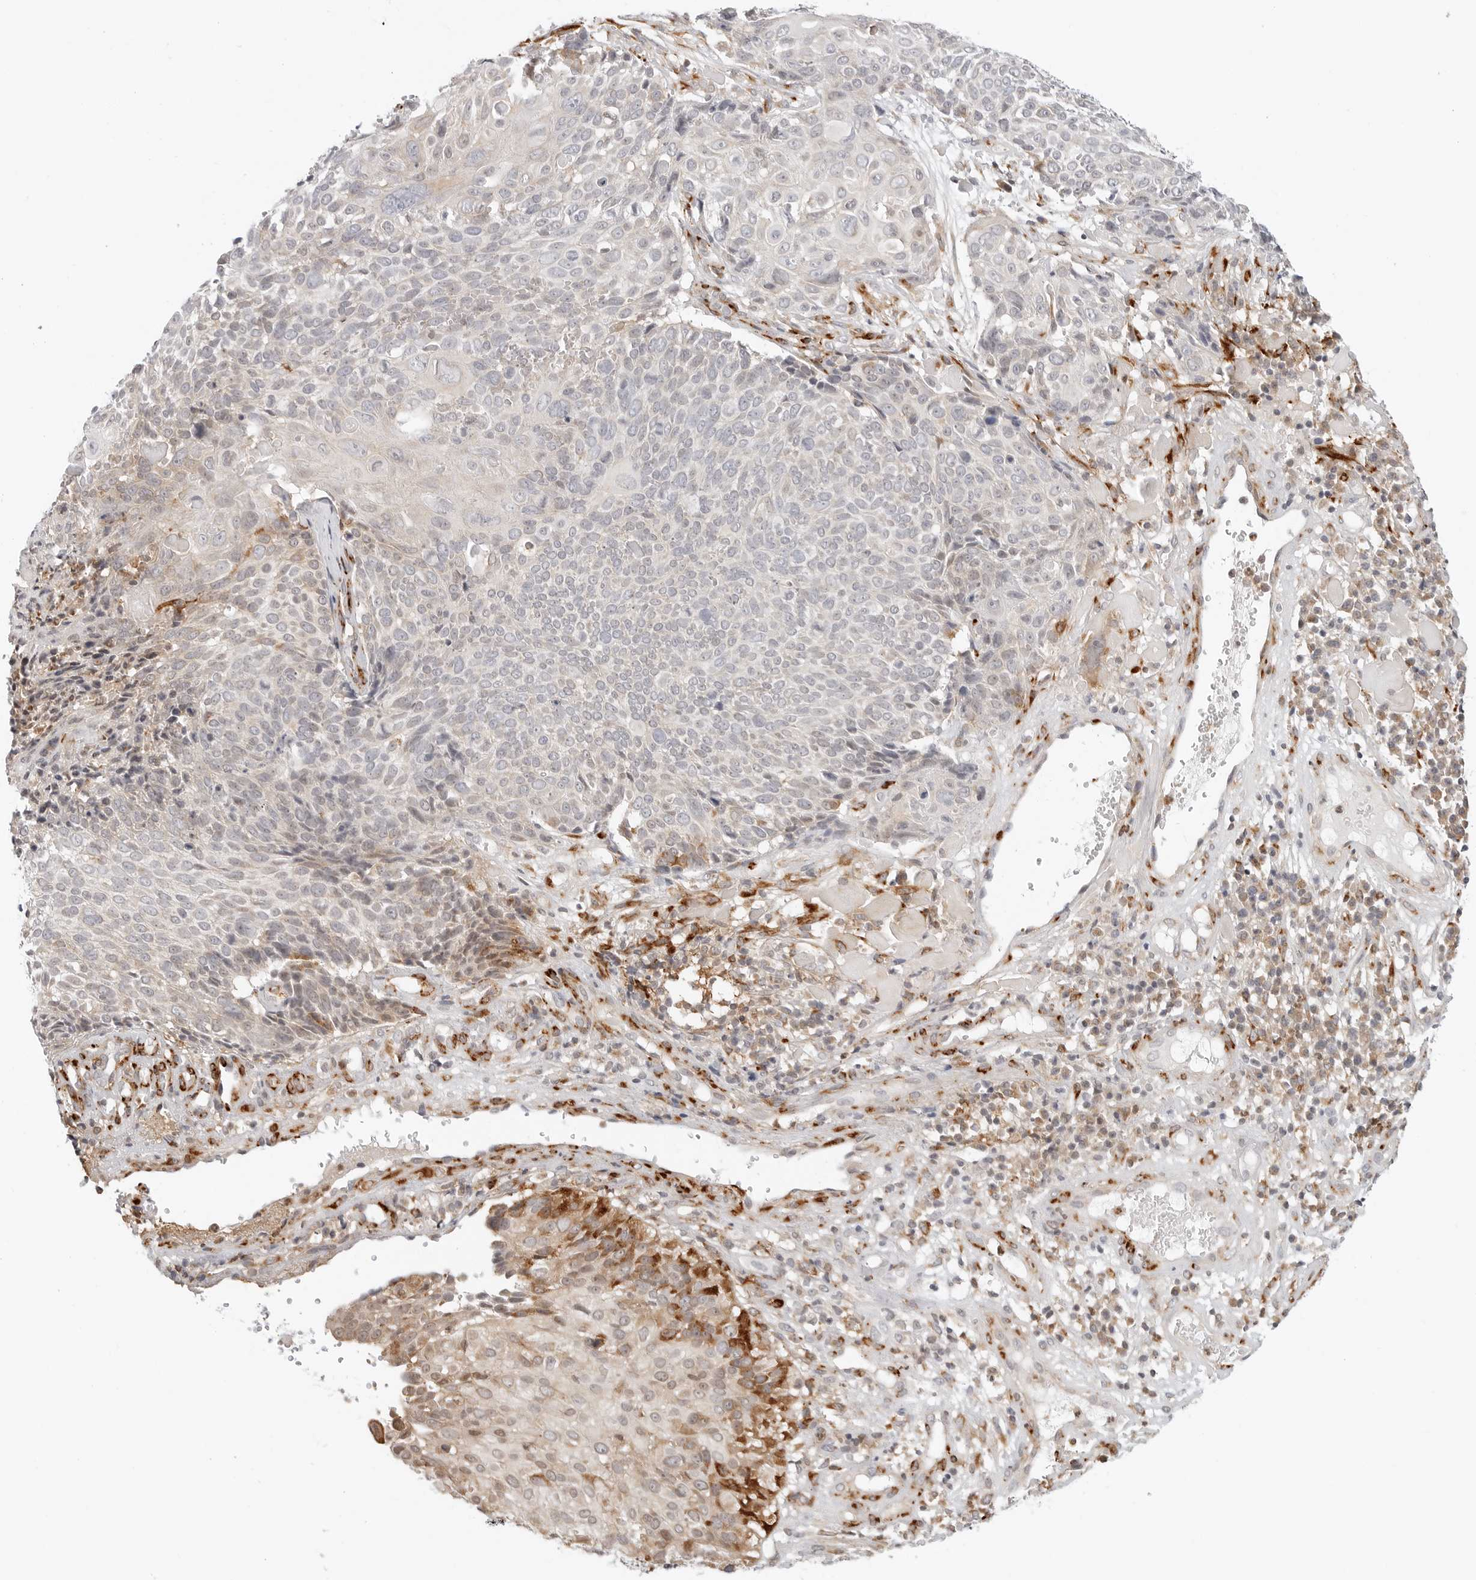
{"staining": {"intensity": "moderate", "quantity": "<25%", "location": "cytoplasmic/membranous"}, "tissue": "cervical cancer", "cell_type": "Tumor cells", "image_type": "cancer", "snomed": [{"axis": "morphology", "description": "Squamous cell carcinoma, NOS"}, {"axis": "topography", "description": "Cervix"}], "caption": "Protein analysis of cervical squamous cell carcinoma tissue reveals moderate cytoplasmic/membranous staining in about <25% of tumor cells.", "gene": "C1QTNF1", "patient": {"sex": "female", "age": 74}}